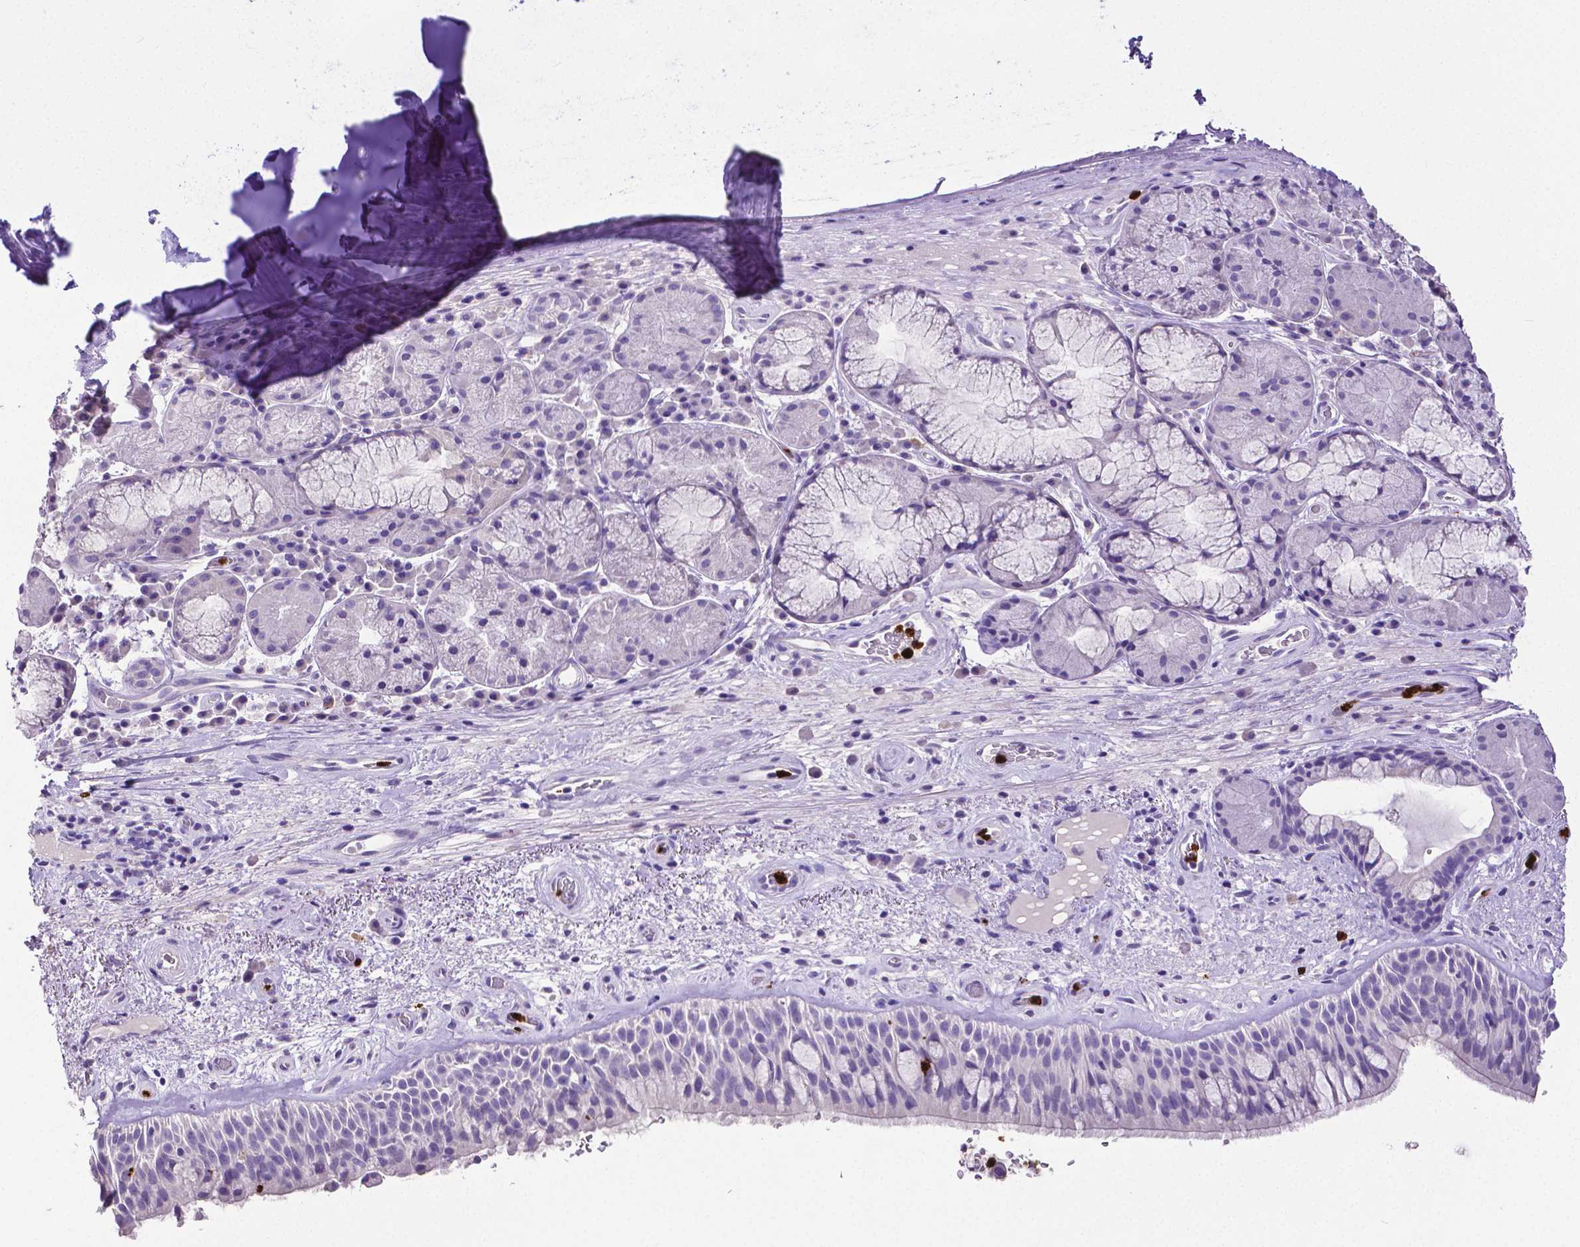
{"staining": {"intensity": "negative", "quantity": "none", "location": "none"}, "tissue": "bronchus", "cell_type": "Respiratory epithelial cells", "image_type": "normal", "snomed": [{"axis": "morphology", "description": "Normal tissue, NOS"}, {"axis": "topography", "description": "Bronchus"}], "caption": "Immunohistochemistry histopathology image of benign bronchus: bronchus stained with DAB (3,3'-diaminobenzidine) shows no significant protein positivity in respiratory epithelial cells.", "gene": "MMP9", "patient": {"sex": "male", "age": 48}}